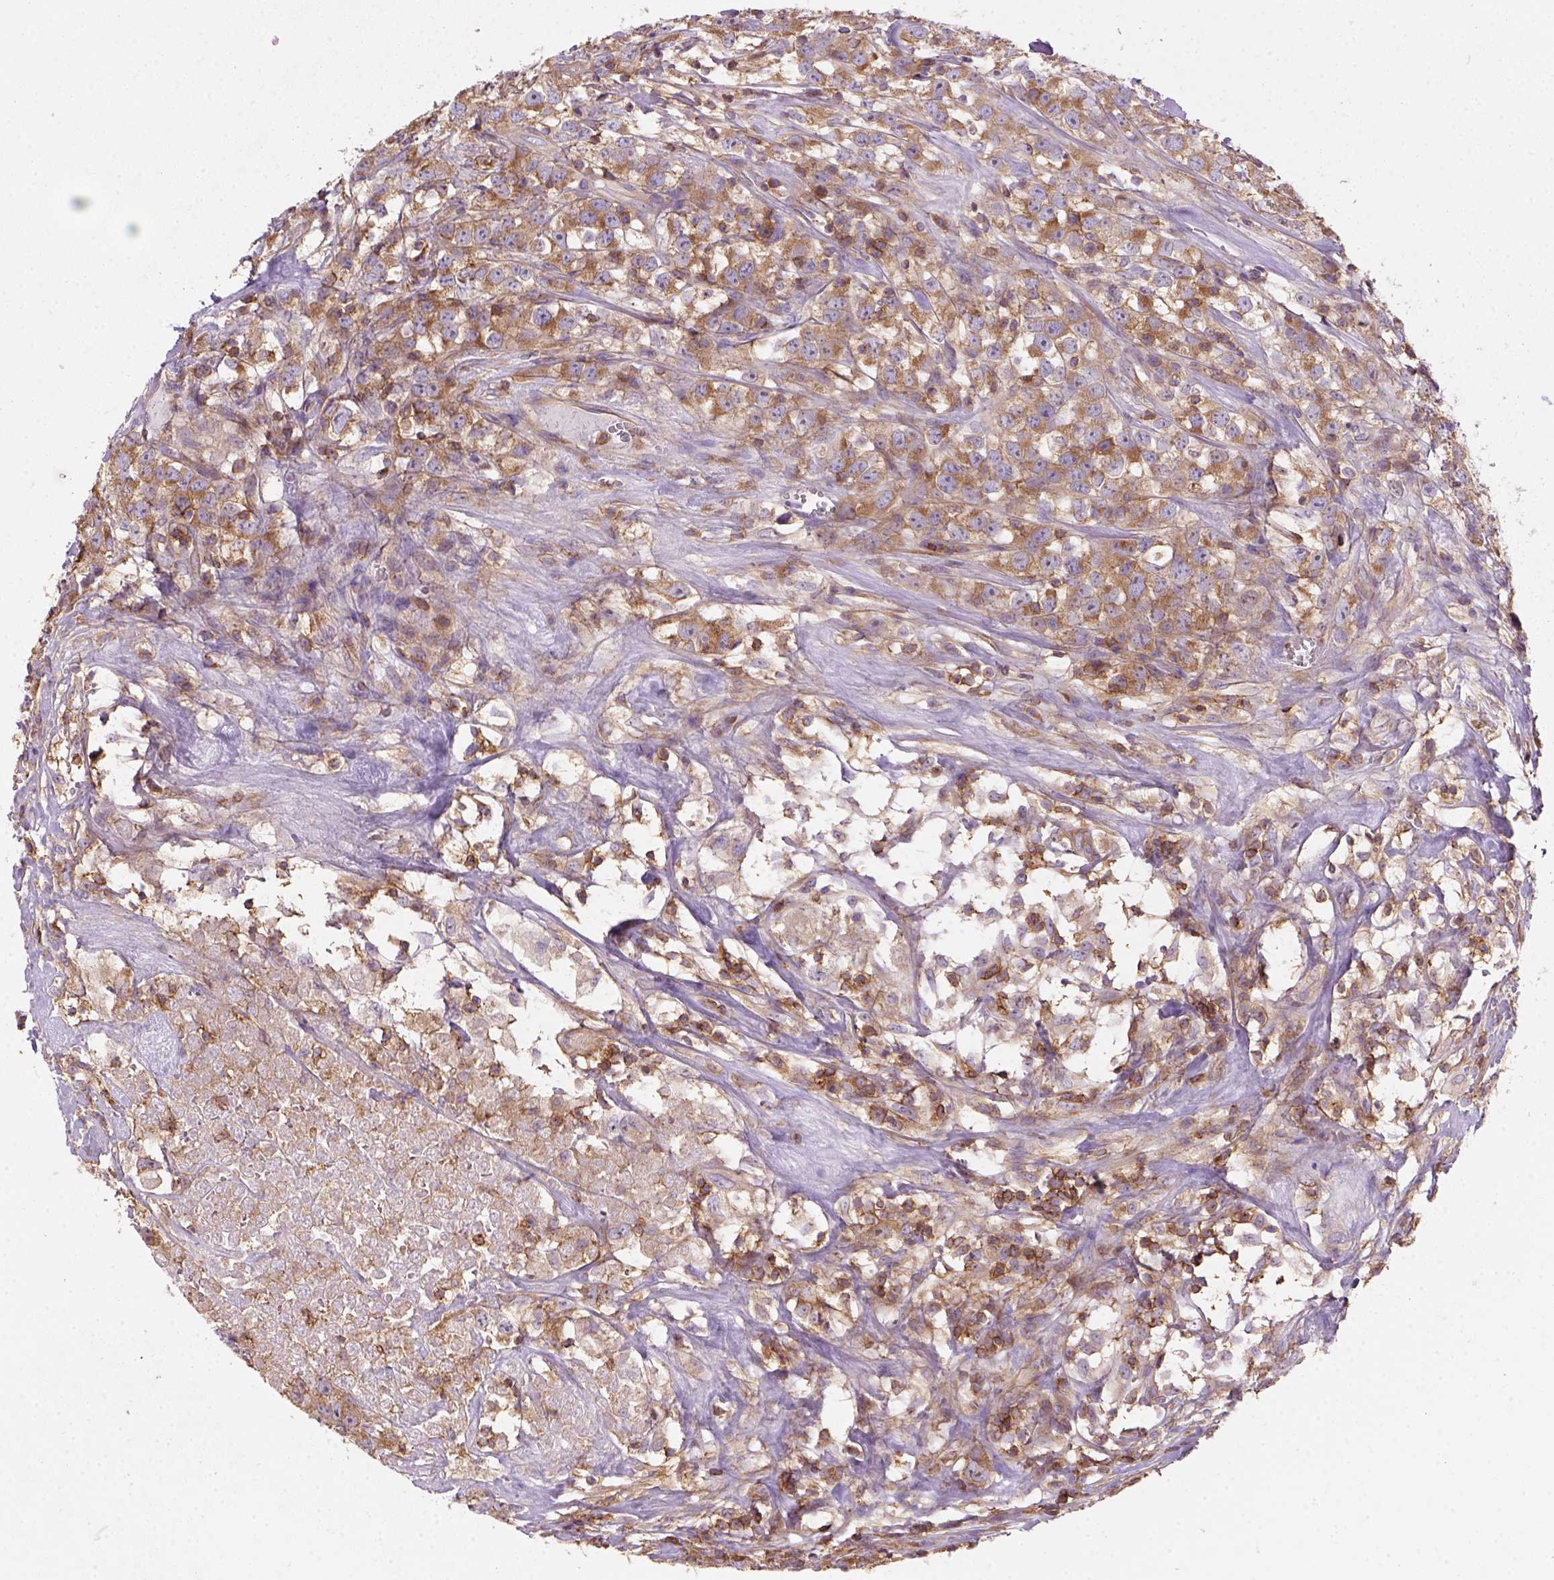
{"staining": {"intensity": "moderate", "quantity": ">75%", "location": "cytoplasmic/membranous"}, "tissue": "testis cancer", "cell_type": "Tumor cells", "image_type": "cancer", "snomed": [{"axis": "morphology", "description": "Seminoma, NOS"}, {"axis": "topography", "description": "Testis"}], "caption": "Immunohistochemistry image of neoplastic tissue: human seminoma (testis) stained using IHC shows medium levels of moderate protein expression localized specifically in the cytoplasmic/membranous of tumor cells, appearing as a cytoplasmic/membranous brown color.", "gene": "GPRC5D", "patient": {"sex": "male", "age": 59}}